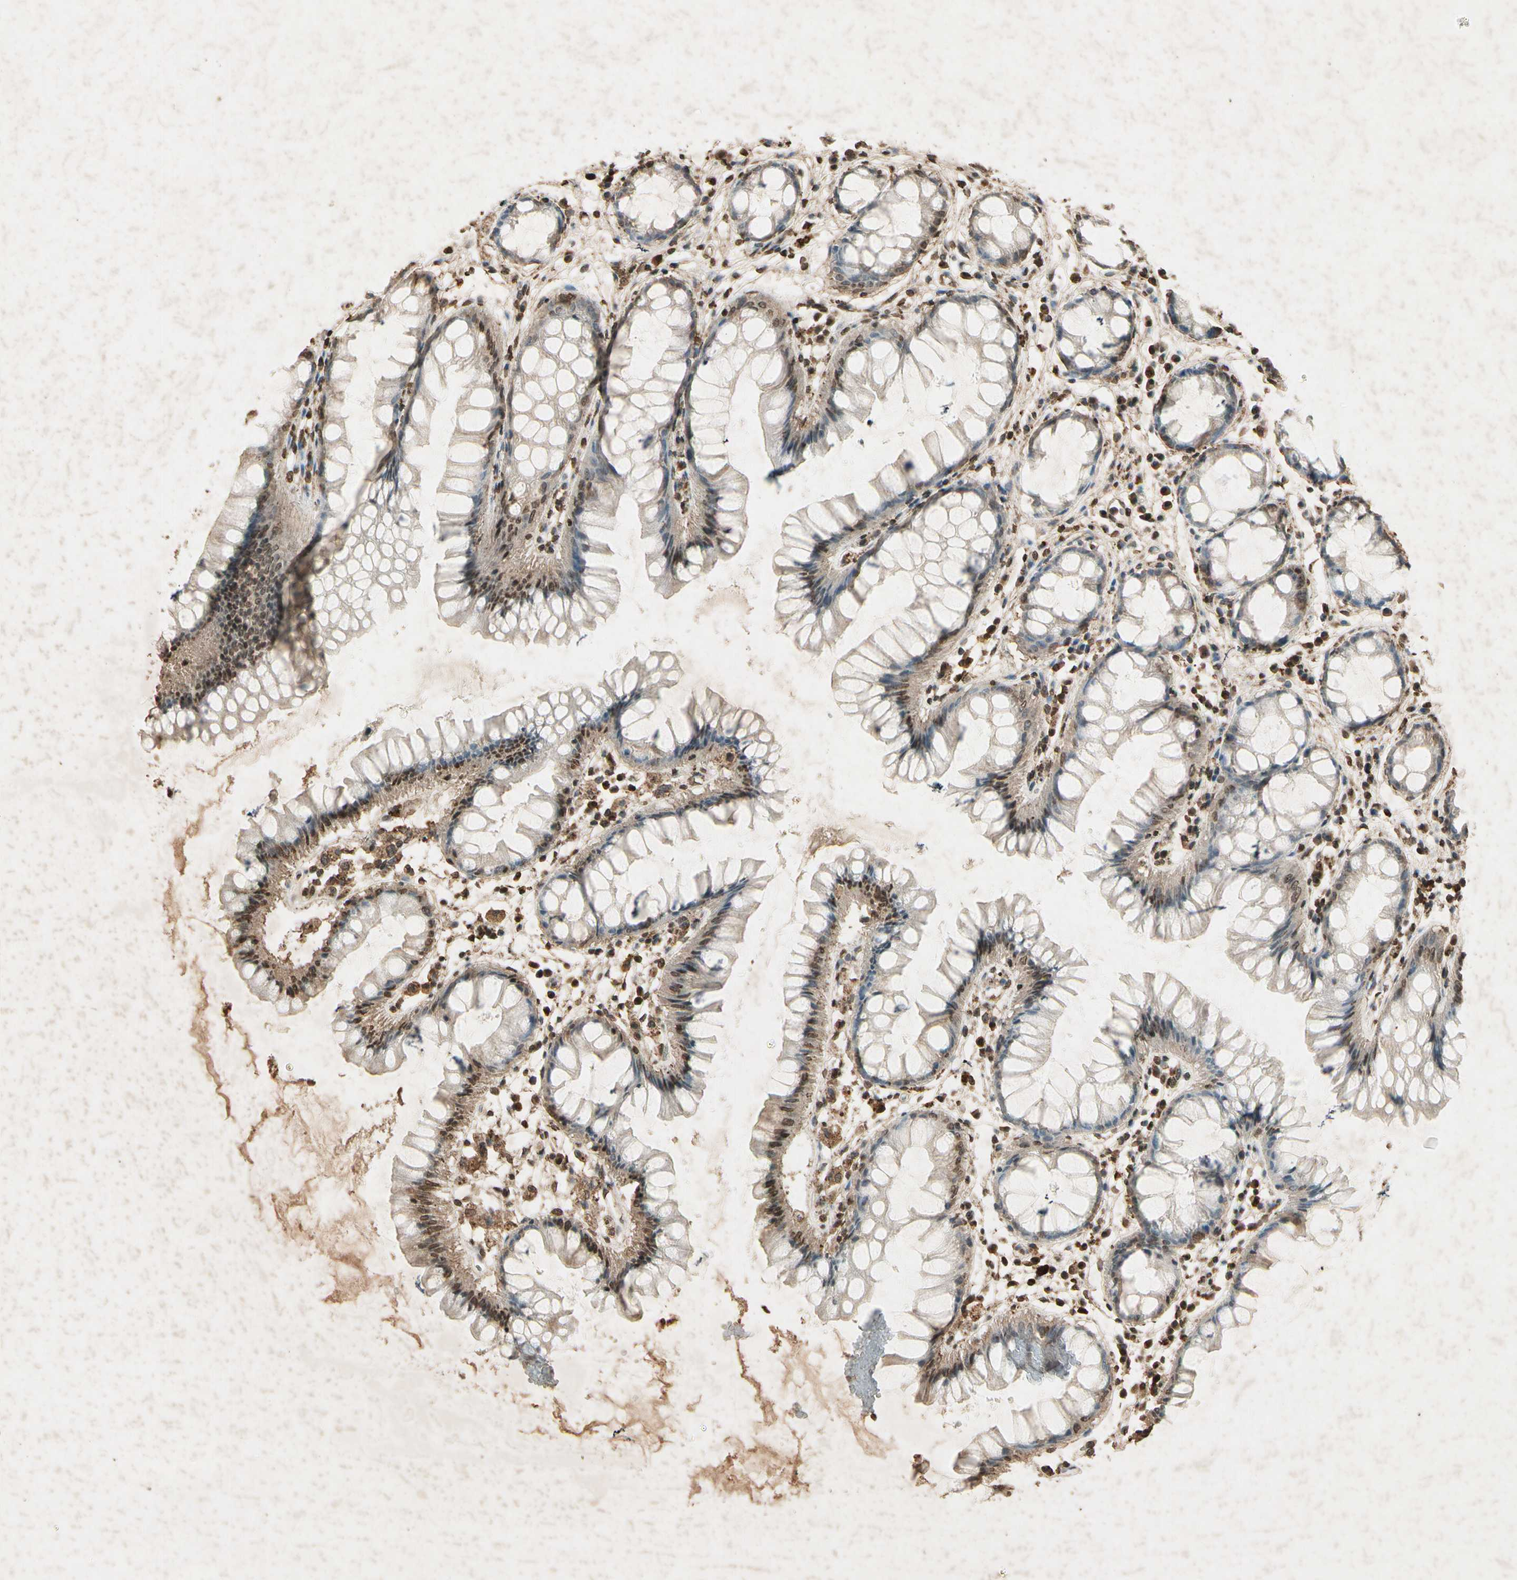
{"staining": {"intensity": "weak", "quantity": "25%-75%", "location": "cytoplasmic/membranous,nuclear"}, "tissue": "rectum", "cell_type": "Glandular cells", "image_type": "normal", "snomed": [{"axis": "morphology", "description": "Normal tissue, NOS"}, {"axis": "morphology", "description": "Adenocarcinoma, NOS"}, {"axis": "topography", "description": "Rectum"}], "caption": "Rectum stained with DAB (3,3'-diaminobenzidine) immunohistochemistry (IHC) exhibits low levels of weak cytoplasmic/membranous,nuclear expression in approximately 25%-75% of glandular cells.", "gene": "GC", "patient": {"sex": "female", "age": 65}}